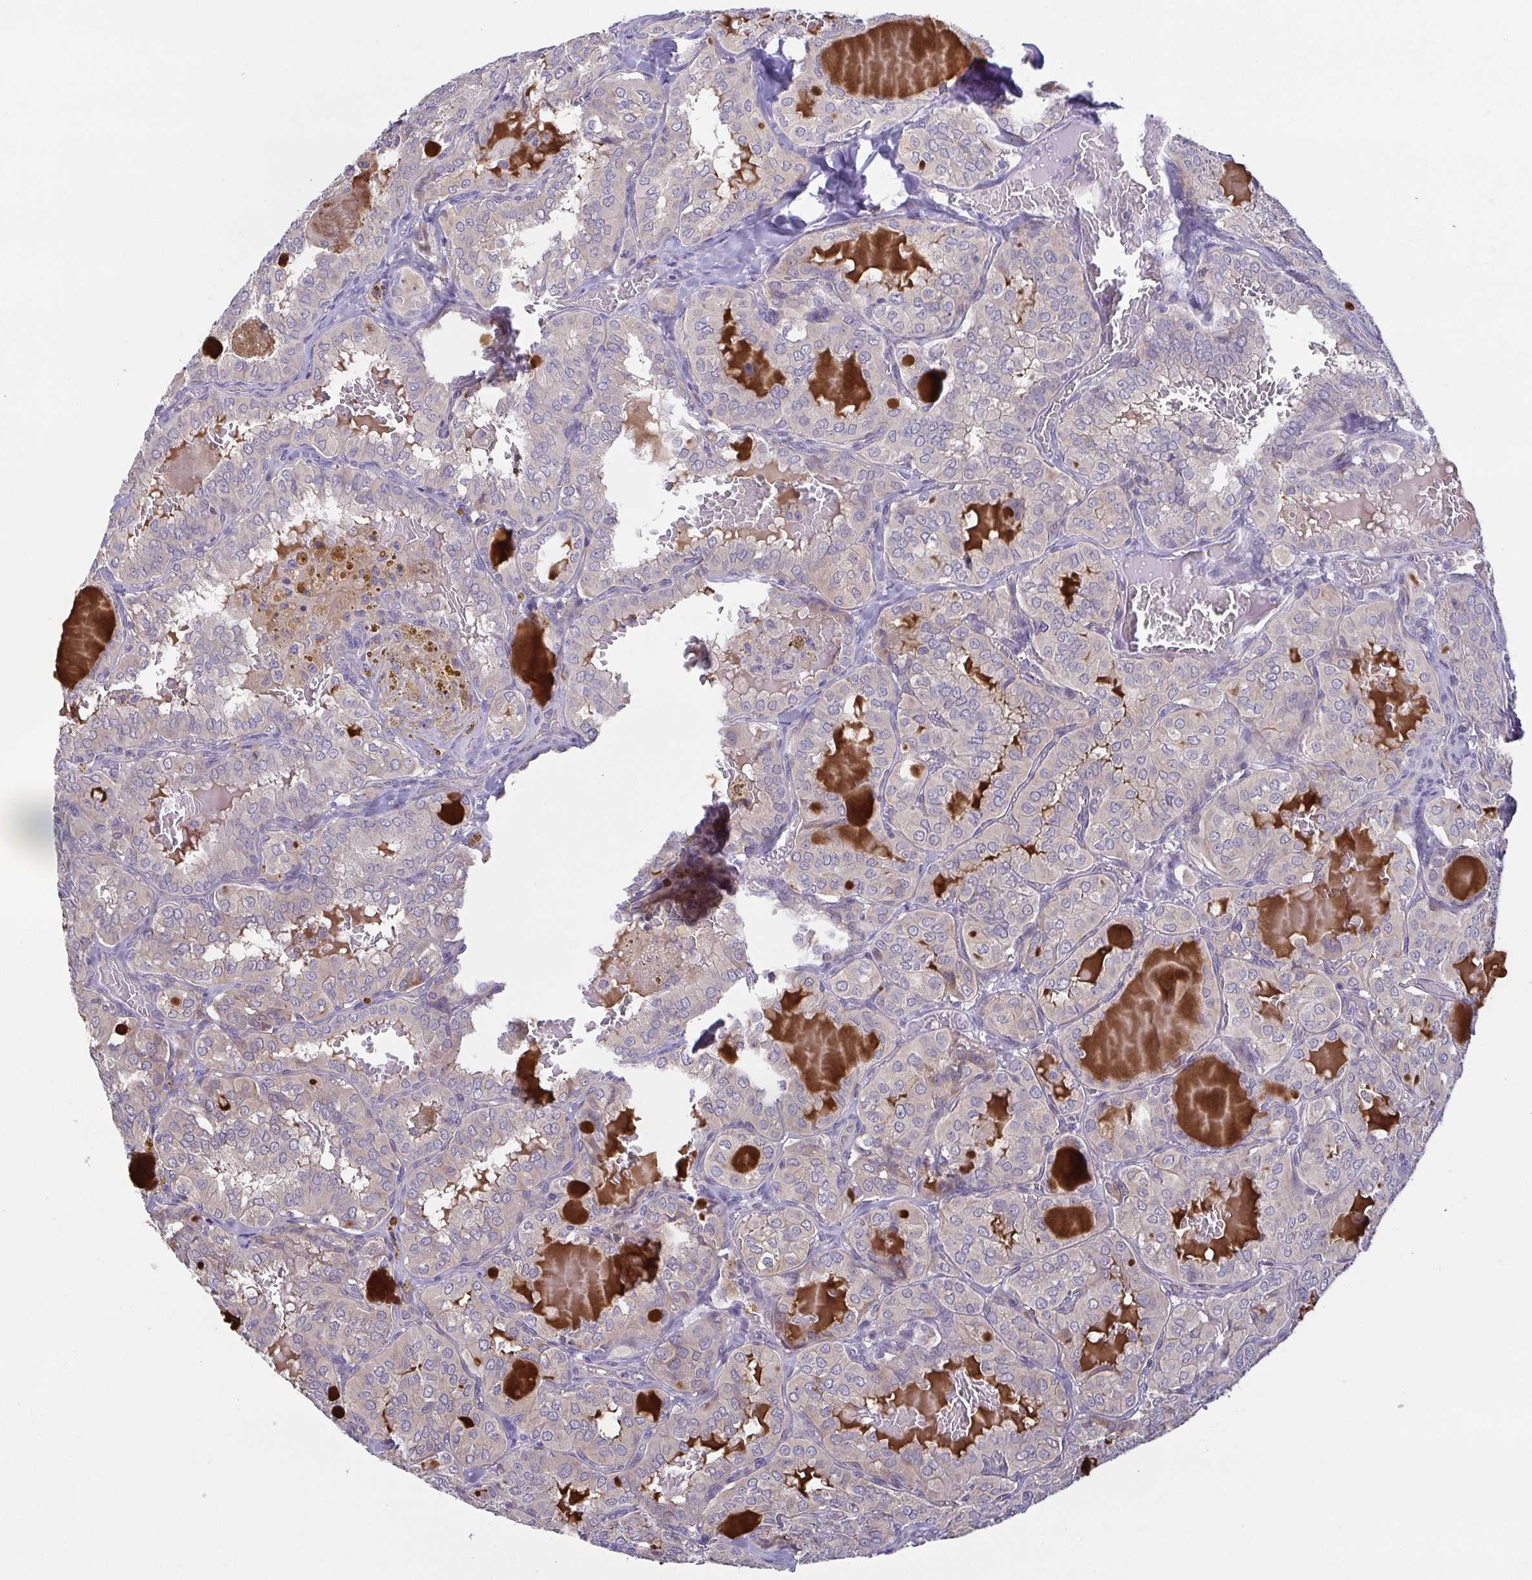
{"staining": {"intensity": "negative", "quantity": "none", "location": "none"}, "tissue": "thyroid cancer", "cell_type": "Tumor cells", "image_type": "cancer", "snomed": [{"axis": "morphology", "description": "Papillary adenocarcinoma, NOS"}, {"axis": "topography", "description": "Thyroid gland"}], "caption": "This is an IHC image of human papillary adenocarcinoma (thyroid). There is no positivity in tumor cells.", "gene": "OSBPL7", "patient": {"sex": "male", "age": 20}}